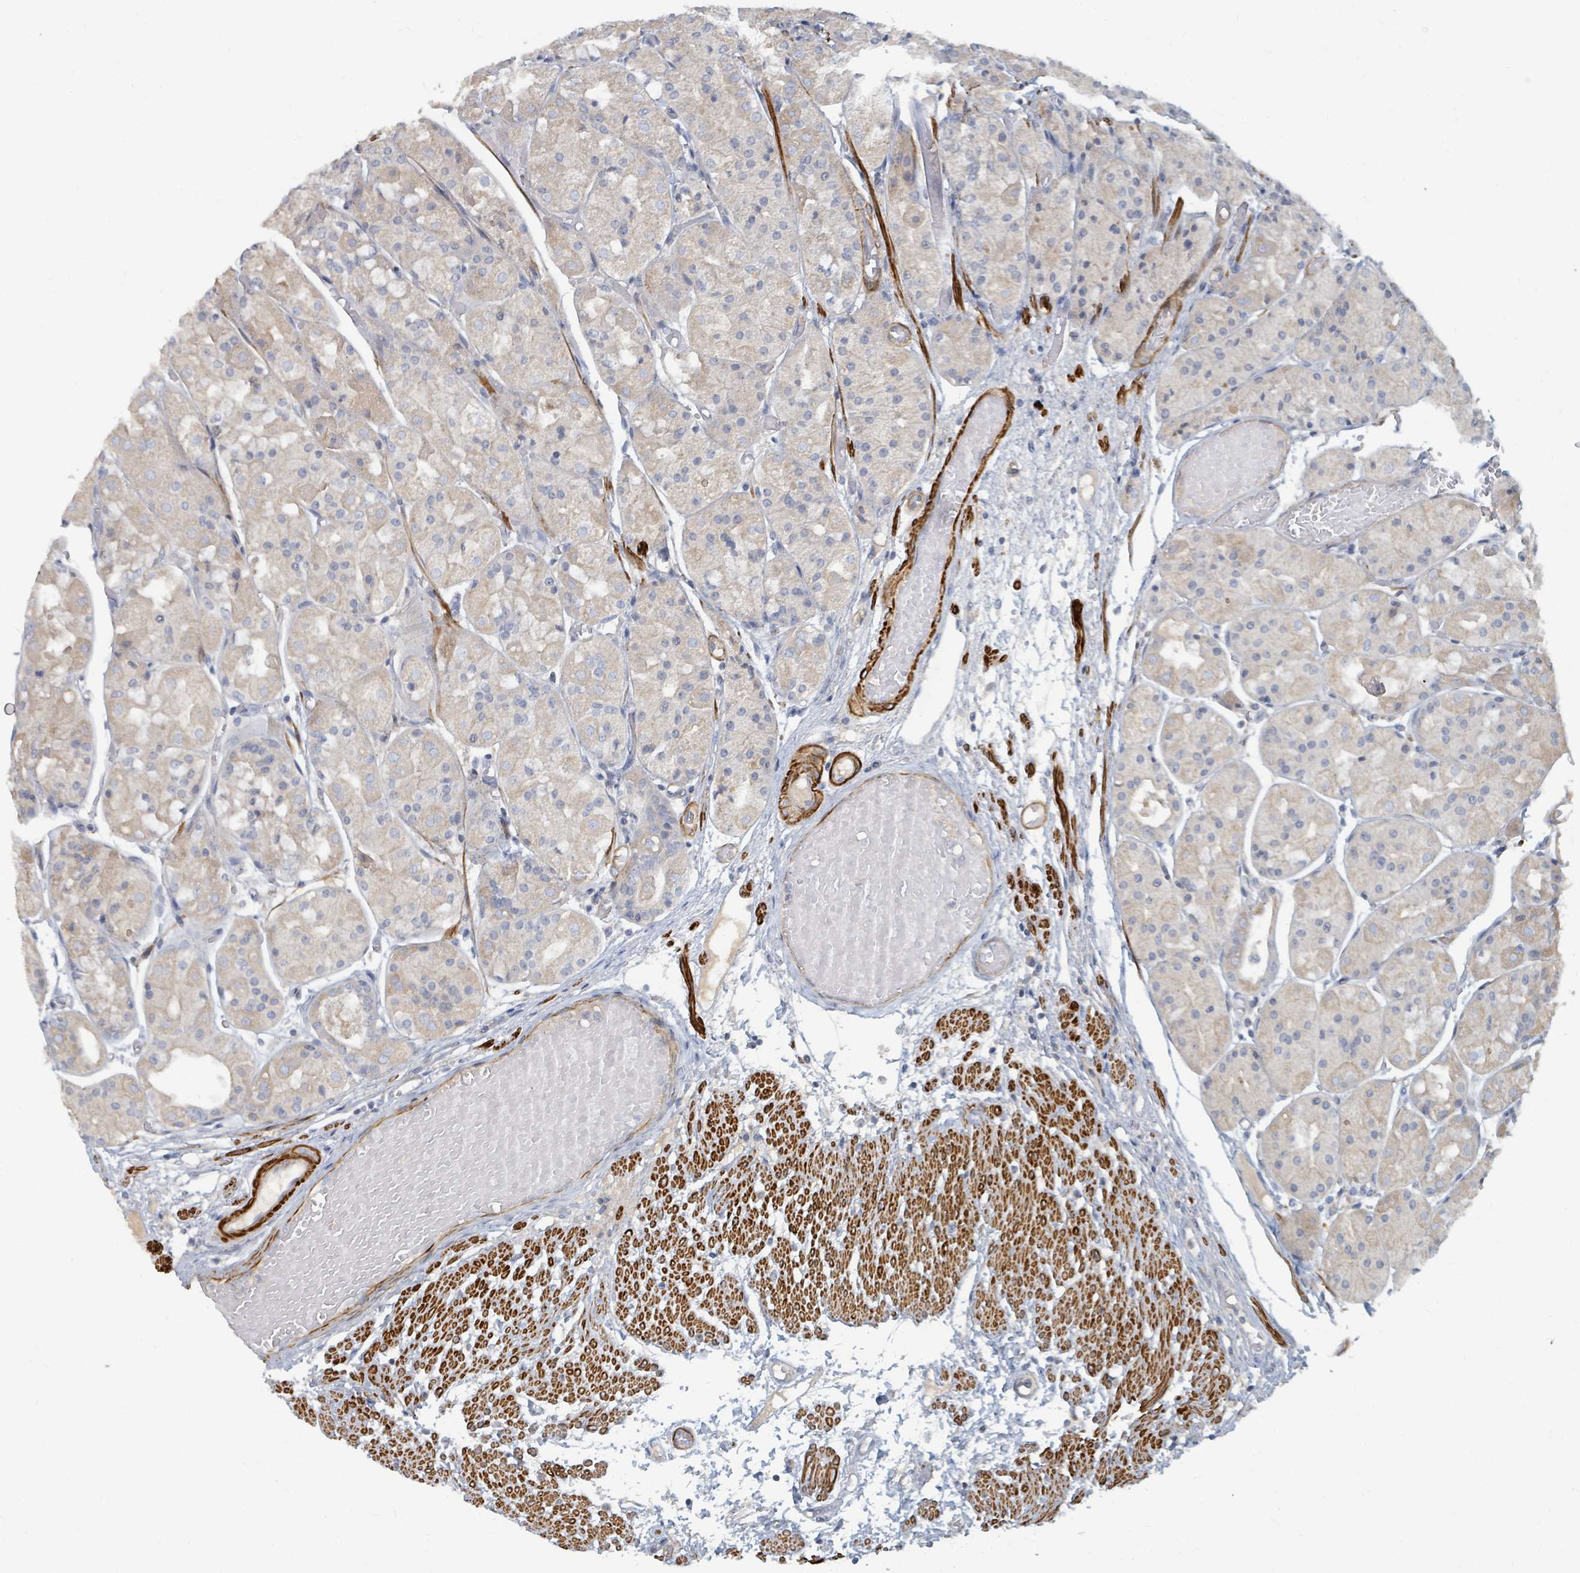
{"staining": {"intensity": "strong", "quantity": "25%-75%", "location": "cytoplasmic/membranous"}, "tissue": "stomach", "cell_type": "Glandular cells", "image_type": "normal", "snomed": [{"axis": "morphology", "description": "Normal tissue, NOS"}, {"axis": "topography", "description": "Stomach, upper"}], "caption": "Glandular cells exhibit high levels of strong cytoplasmic/membranous staining in about 25%-75% of cells in benign human stomach. (Stains: DAB (3,3'-diaminobenzidine) in brown, nuclei in blue, Microscopy: brightfield microscopy at high magnification).", "gene": "ARGFX", "patient": {"sex": "male", "age": 72}}